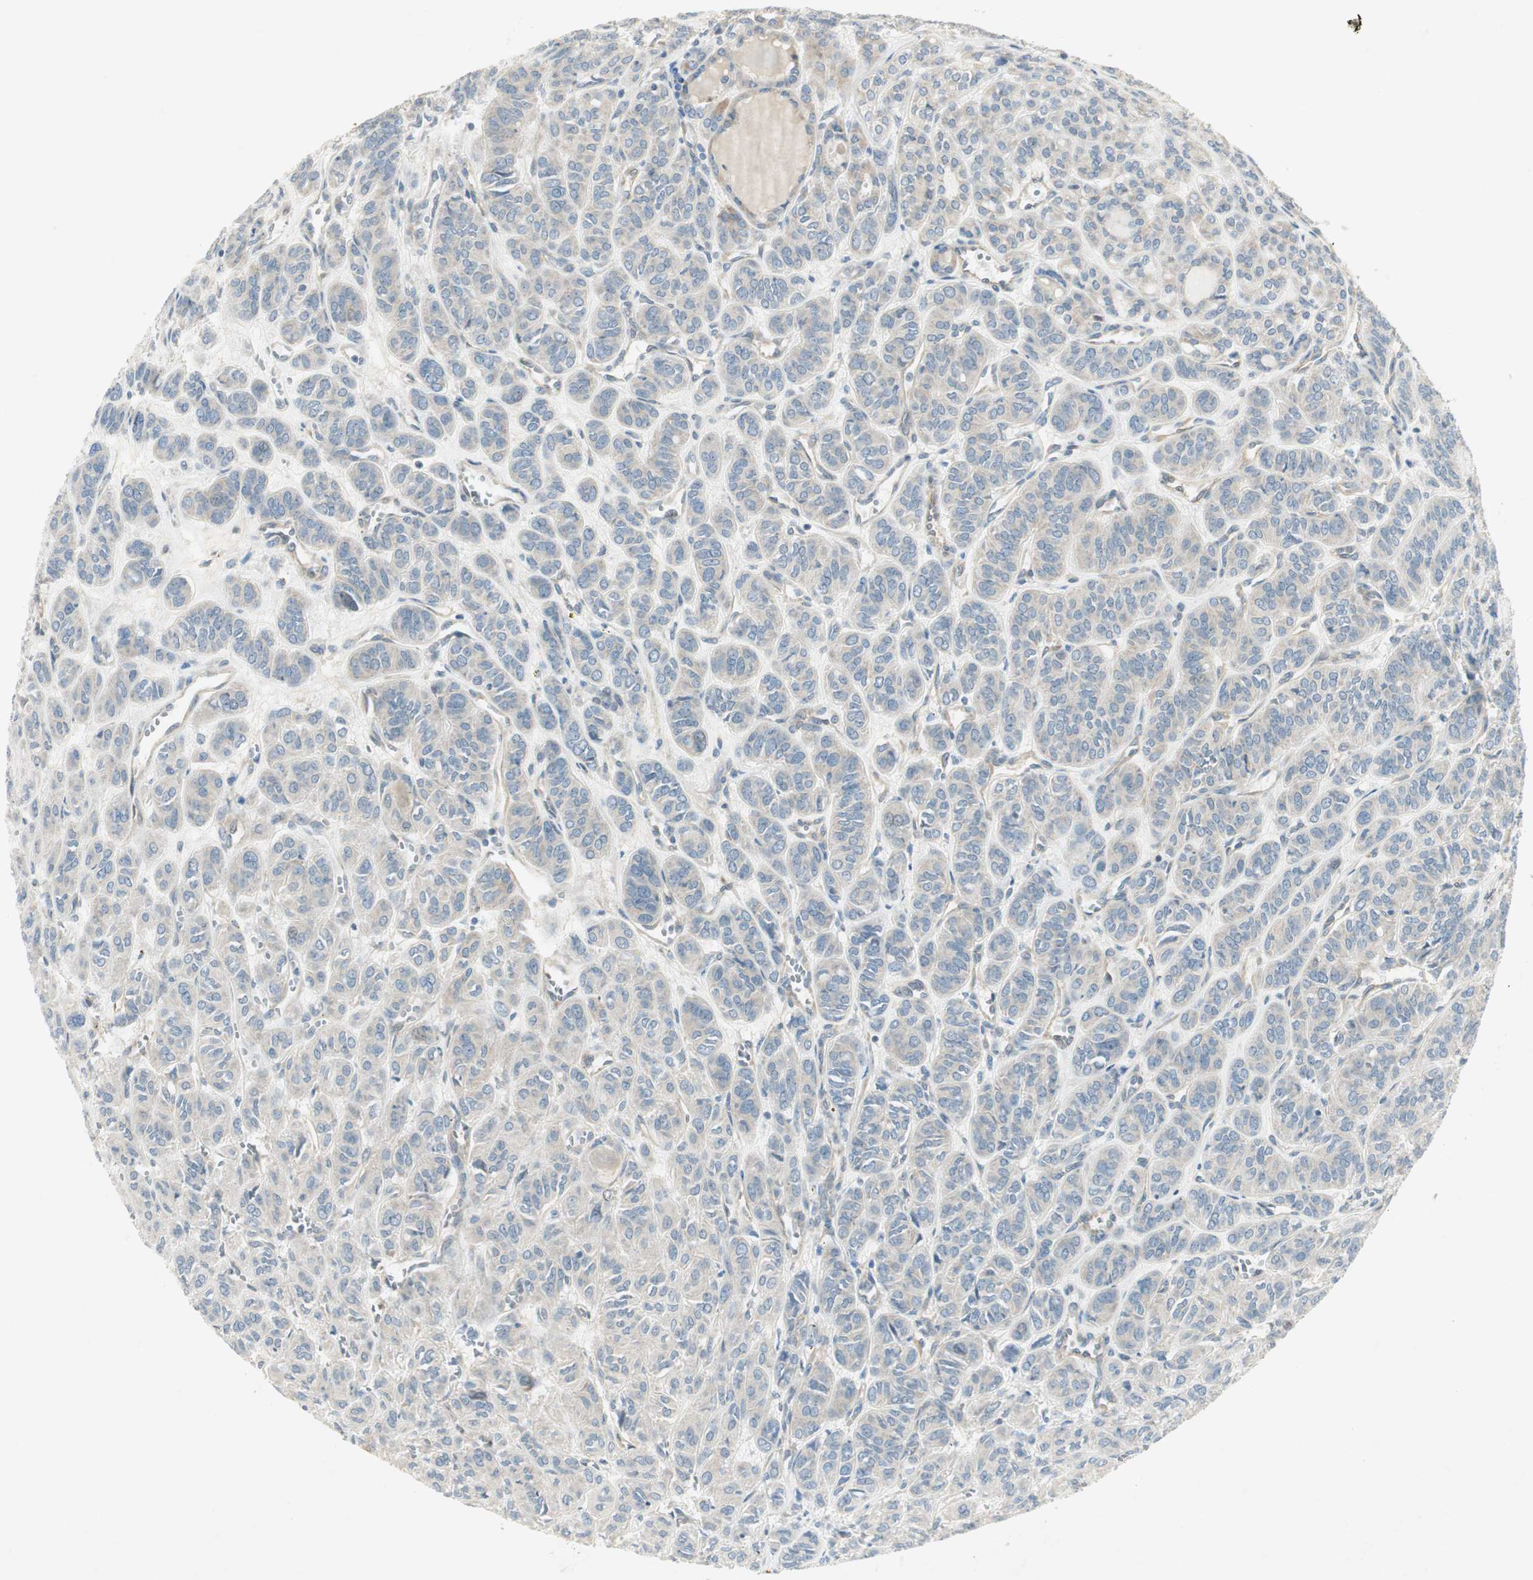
{"staining": {"intensity": "weak", "quantity": "25%-75%", "location": "cytoplasmic/membranous"}, "tissue": "thyroid cancer", "cell_type": "Tumor cells", "image_type": "cancer", "snomed": [{"axis": "morphology", "description": "Follicular adenoma carcinoma, NOS"}, {"axis": "topography", "description": "Thyroid gland"}], "caption": "This is an image of IHC staining of follicular adenoma carcinoma (thyroid), which shows weak positivity in the cytoplasmic/membranous of tumor cells.", "gene": "STON1-GTF2A1L", "patient": {"sex": "female", "age": 71}}